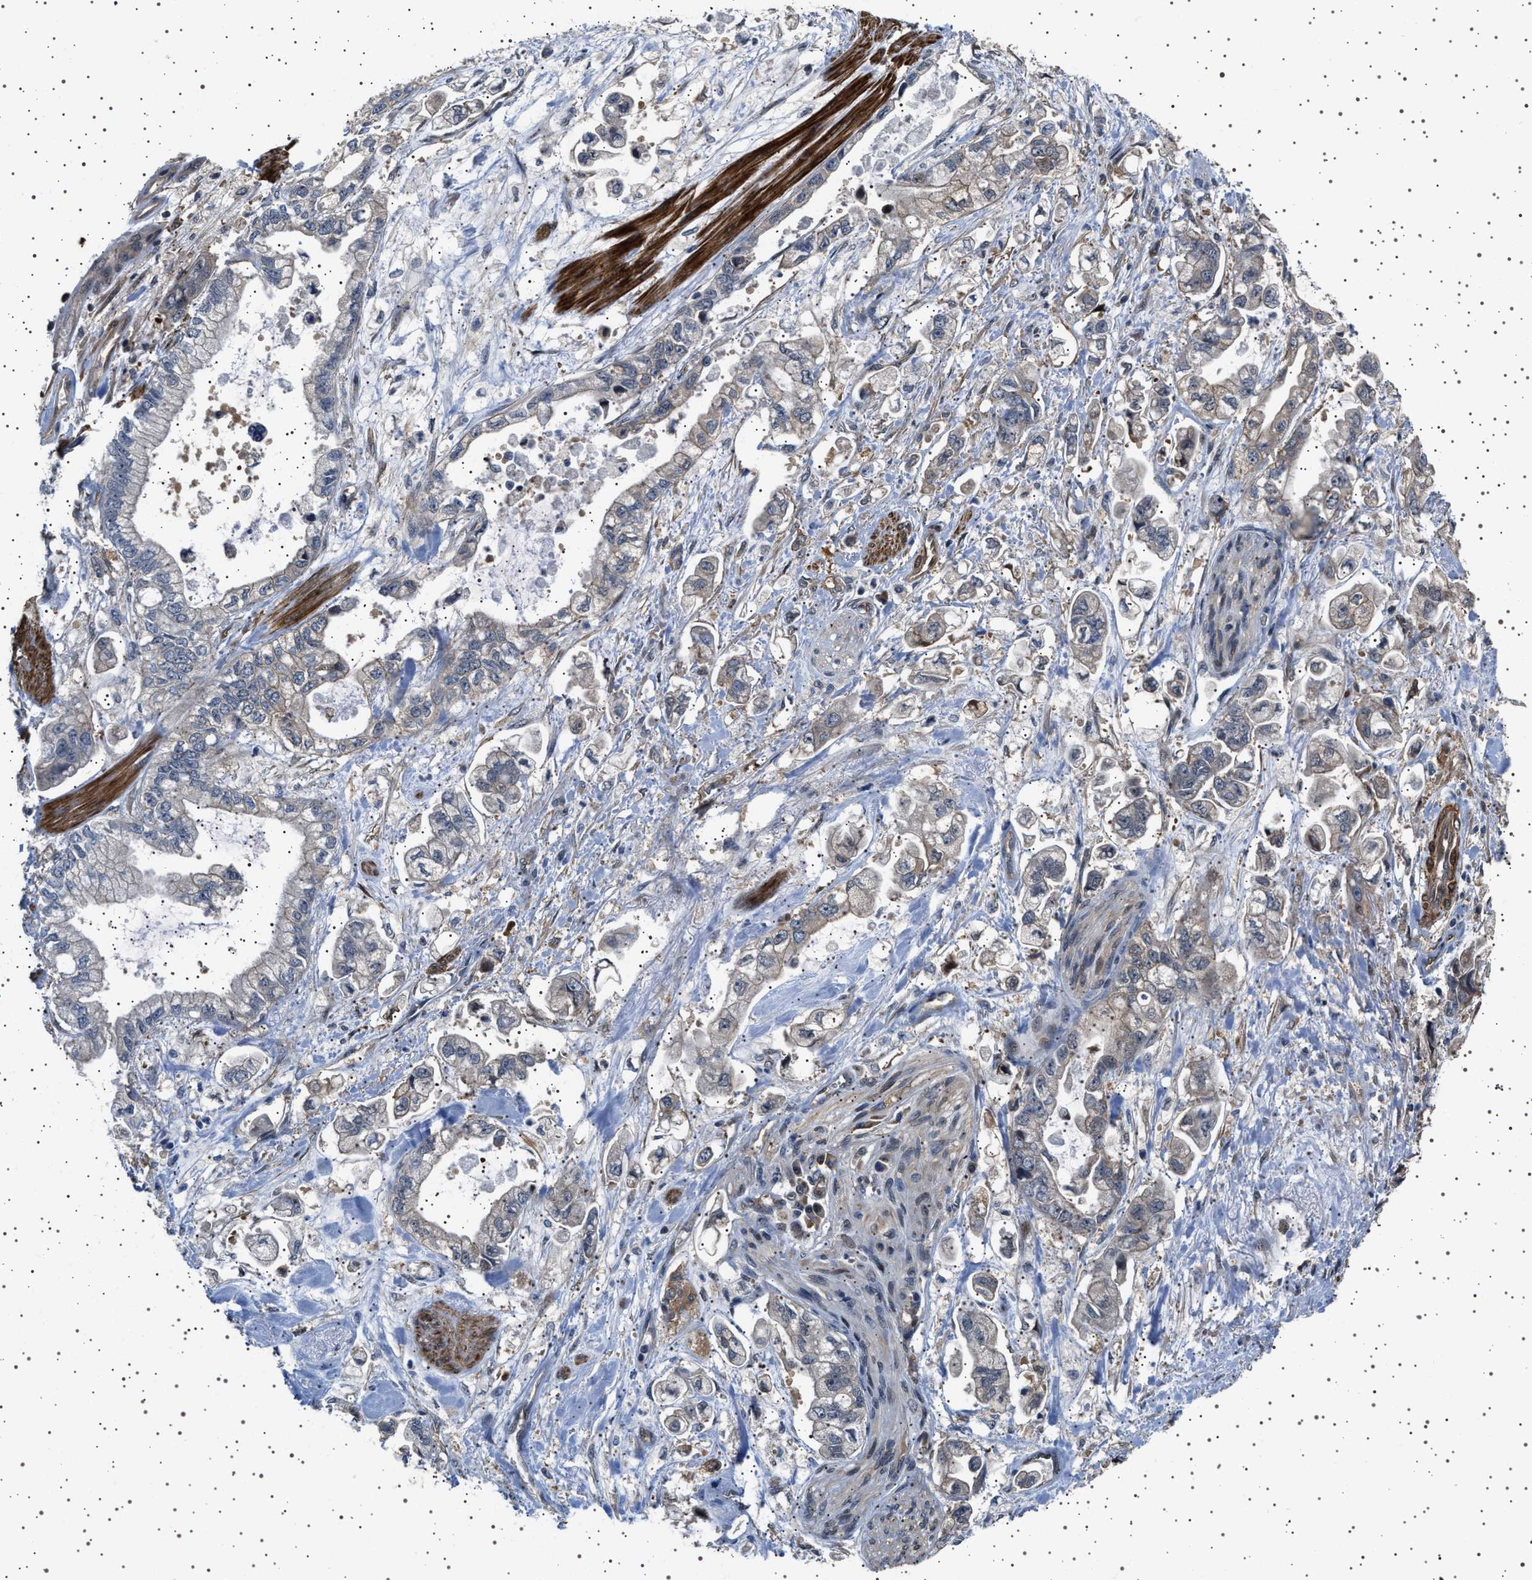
{"staining": {"intensity": "negative", "quantity": "none", "location": "none"}, "tissue": "stomach cancer", "cell_type": "Tumor cells", "image_type": "cancer", "snomed": [{"axis": "morphology", "description": "Normal tissue, NOS"}, {"axis": "morphology", "description": "Adenocarcinoma, NOS"}, {"axis": "topography", "description": "Stomach"}], "caption": "Immunohistochemistry (IHC) of human adenocarcinoma (stomach) shows no staining in tumor cells.", "gene": "BAG3", "patient": {"sex": "male", "age": 62}}